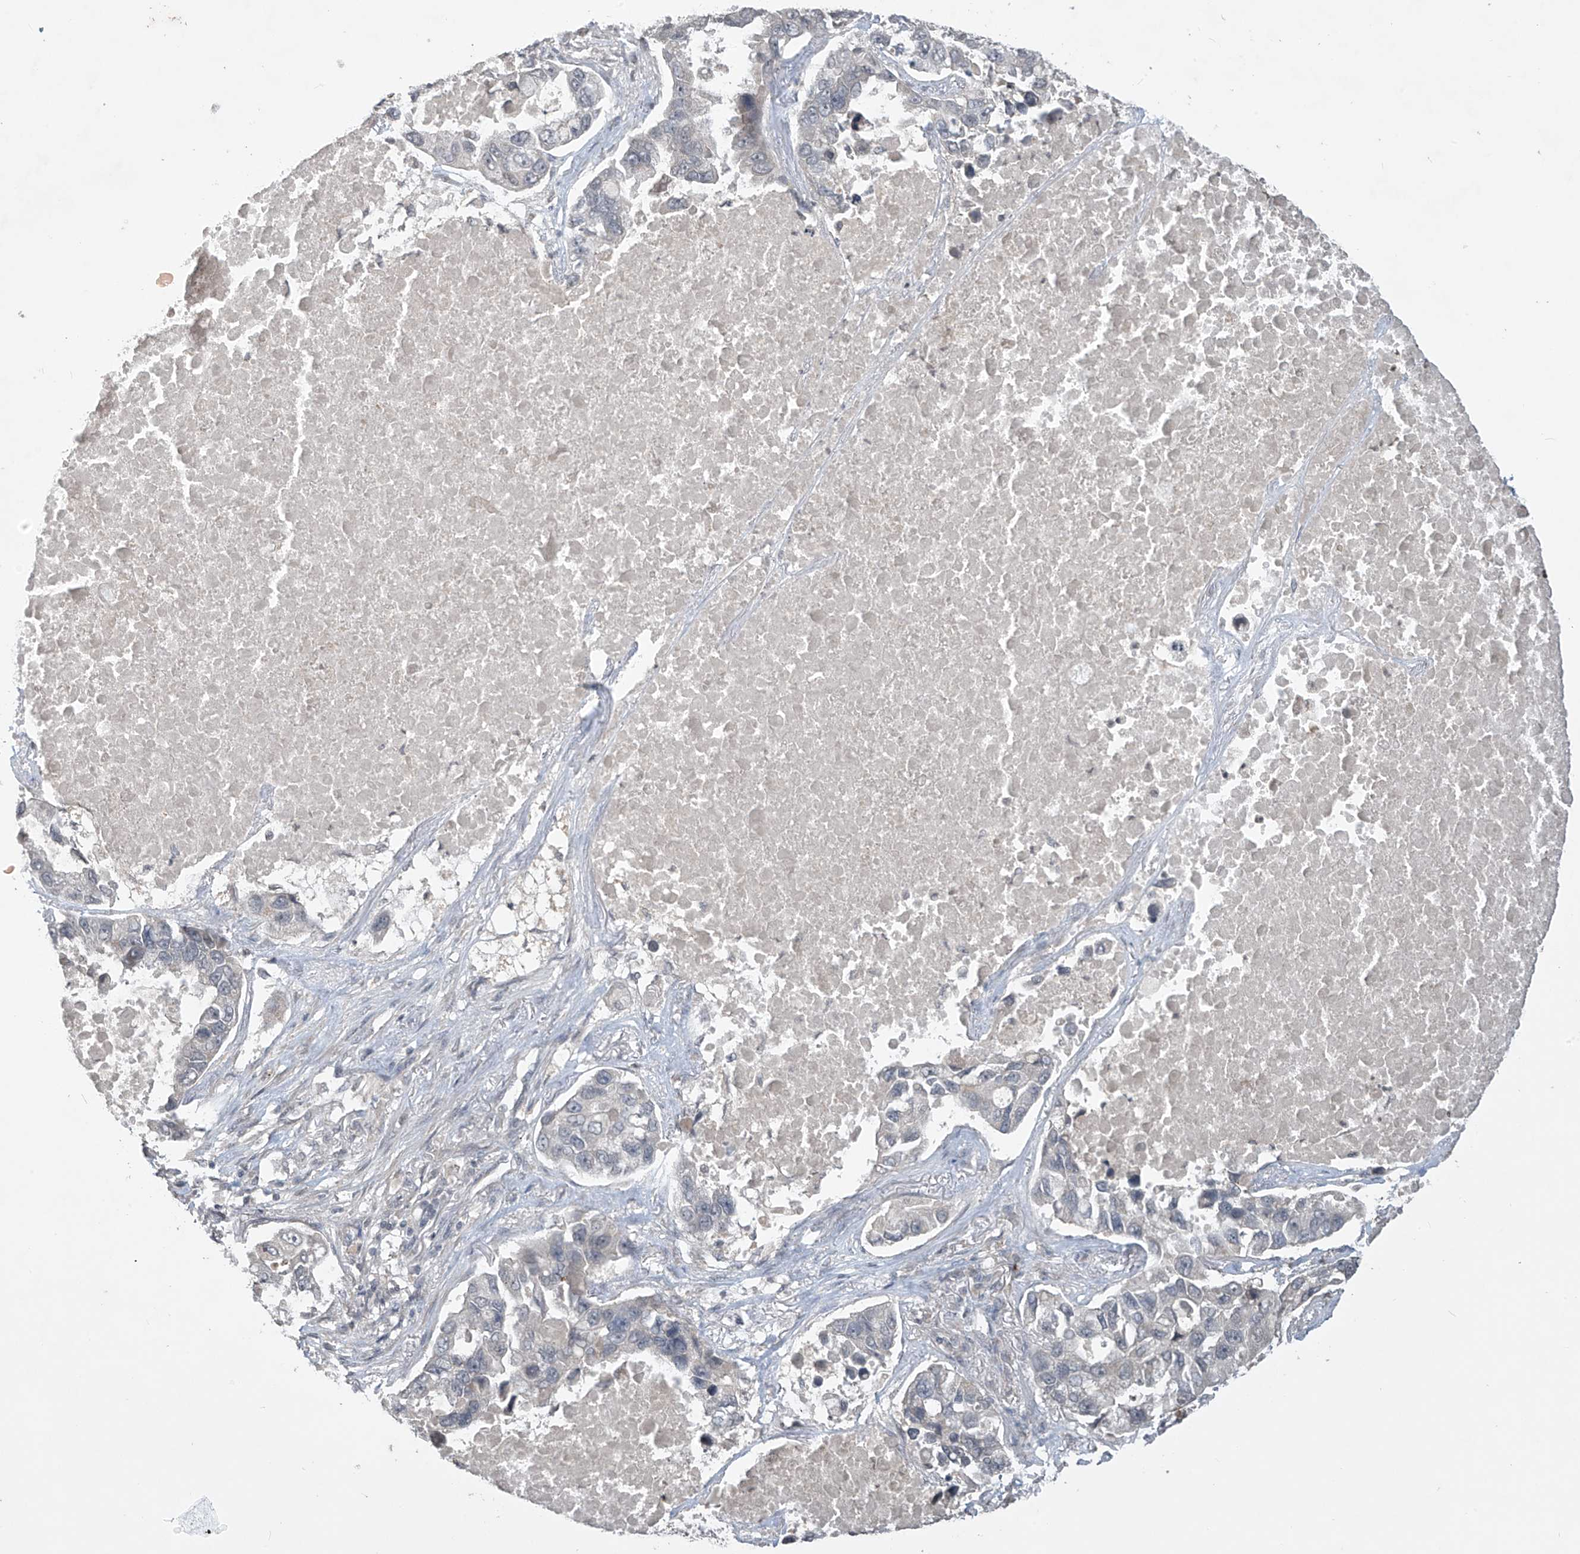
{"staining": {"intensity": "negative", "quantity": "none", "location": "none"}, "tissue": "lung cancer", "cell_type": "Tumor cells", "image_type": "cancer", "snomed": [{"axis": "morphology", "description": "Adenocarcinoma, NOS"}, {"axis": "topography", "description": "Lung"}], "caption": "The histopathology image shows no staining of tumor cells in lung cancer (adenocarcinoma).", "gene": "DGKQ", "patient": {"sex": "male", "age": 64}}